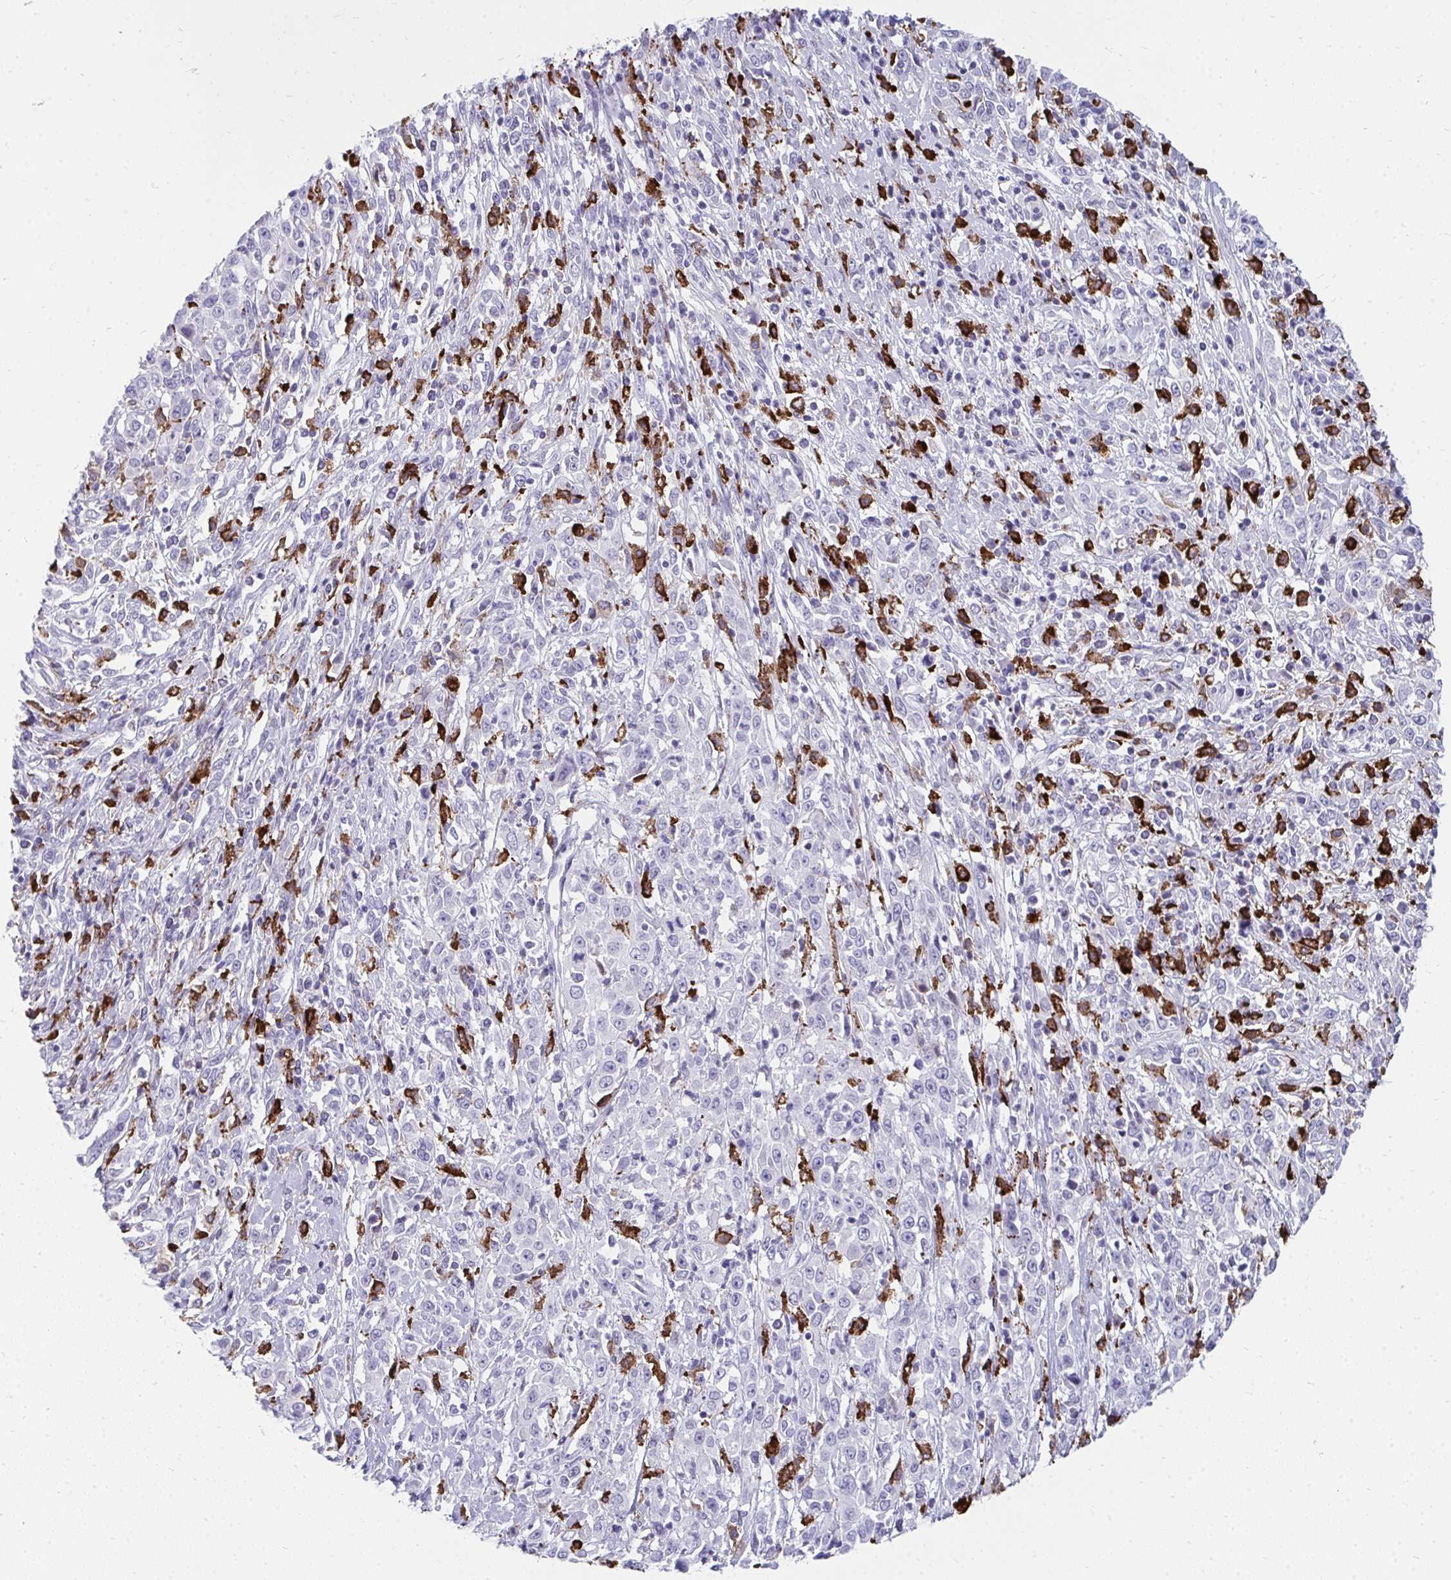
{"staining": {"intensity": "negative", "quantity": "none", "location": "none"}, "tissue": "cervical cancer", "cell_type": "Tumor cells", "image_type": "cancer", "snomed": [{"axis": "morphology", "description": "Adenocarcinoma, NOS"}, {"axis": "topography", "description": "Cervix"}], "caption": "There is no significant positivity in tumor cells of cervical cancer. (DAB immunohistochemistry (IHC) with hematoxylin counter stain).", "gene": "CD163", "patient": {"sex": "female", "age": 40}}